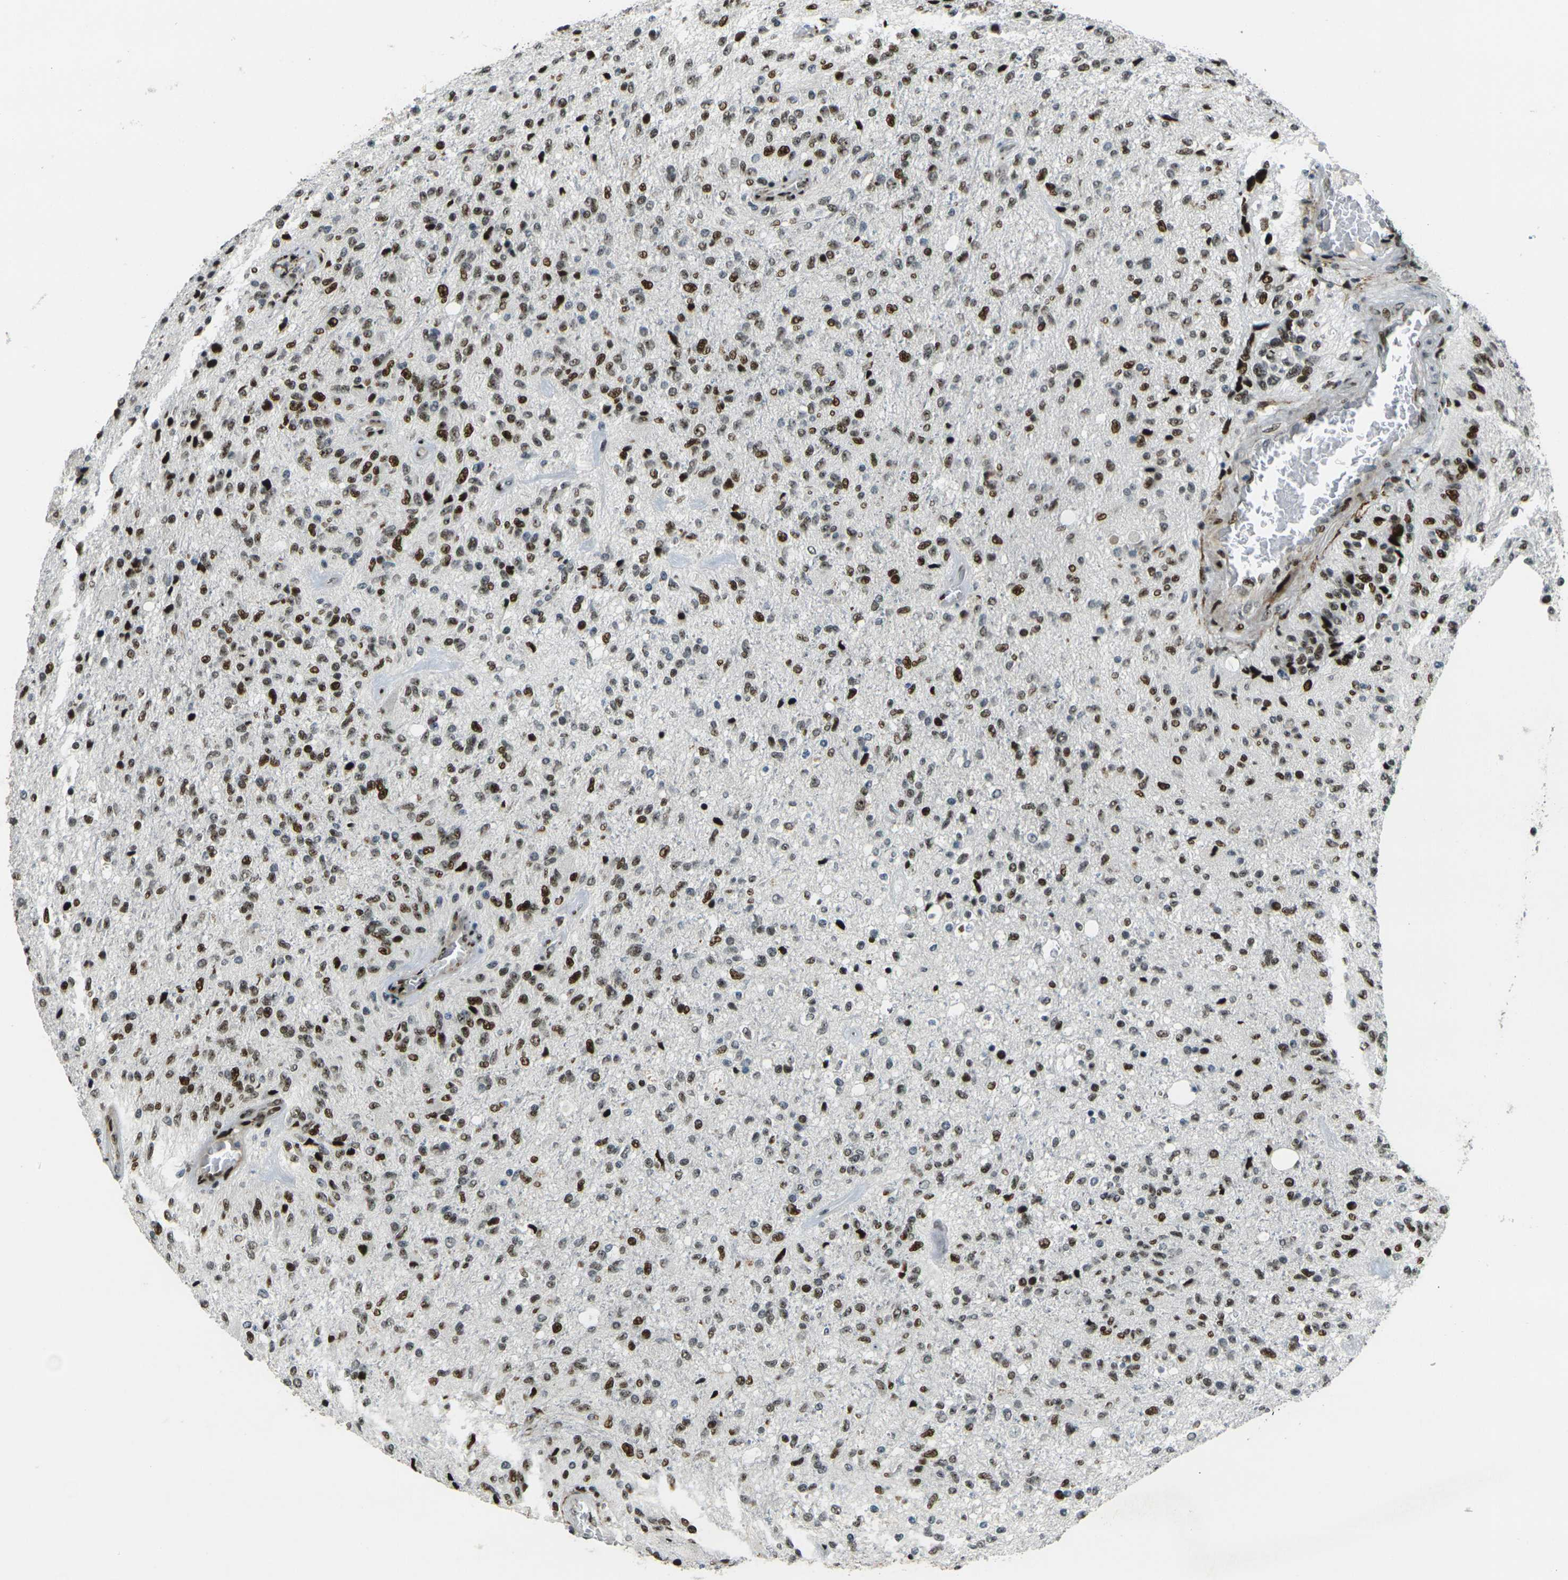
{"staining": {"intensity": "strong", "quantity": ">75%", "location": "nuclear"}, "tissue": "glioma", "cell_type": "Tumor cells", "image_type": "cancer", "snomed": [{"axis": "morphology", "description": "Normal tissue, NOS"}, {"axis": "morphology", "description": "Glioma, malignant, High grade"}, {"axis": "topography", "description": "Cerebral cortex"}], "caption": "Glioma was stained to show a protein in brown. There is high levels of strong nuclear positivity in approximately >75% of tumor cells. (Brightfield microscopy of DAB IHC at high magnification).", "gene": "UBE2C", "patient": {"sex": "male", "age": 77}}